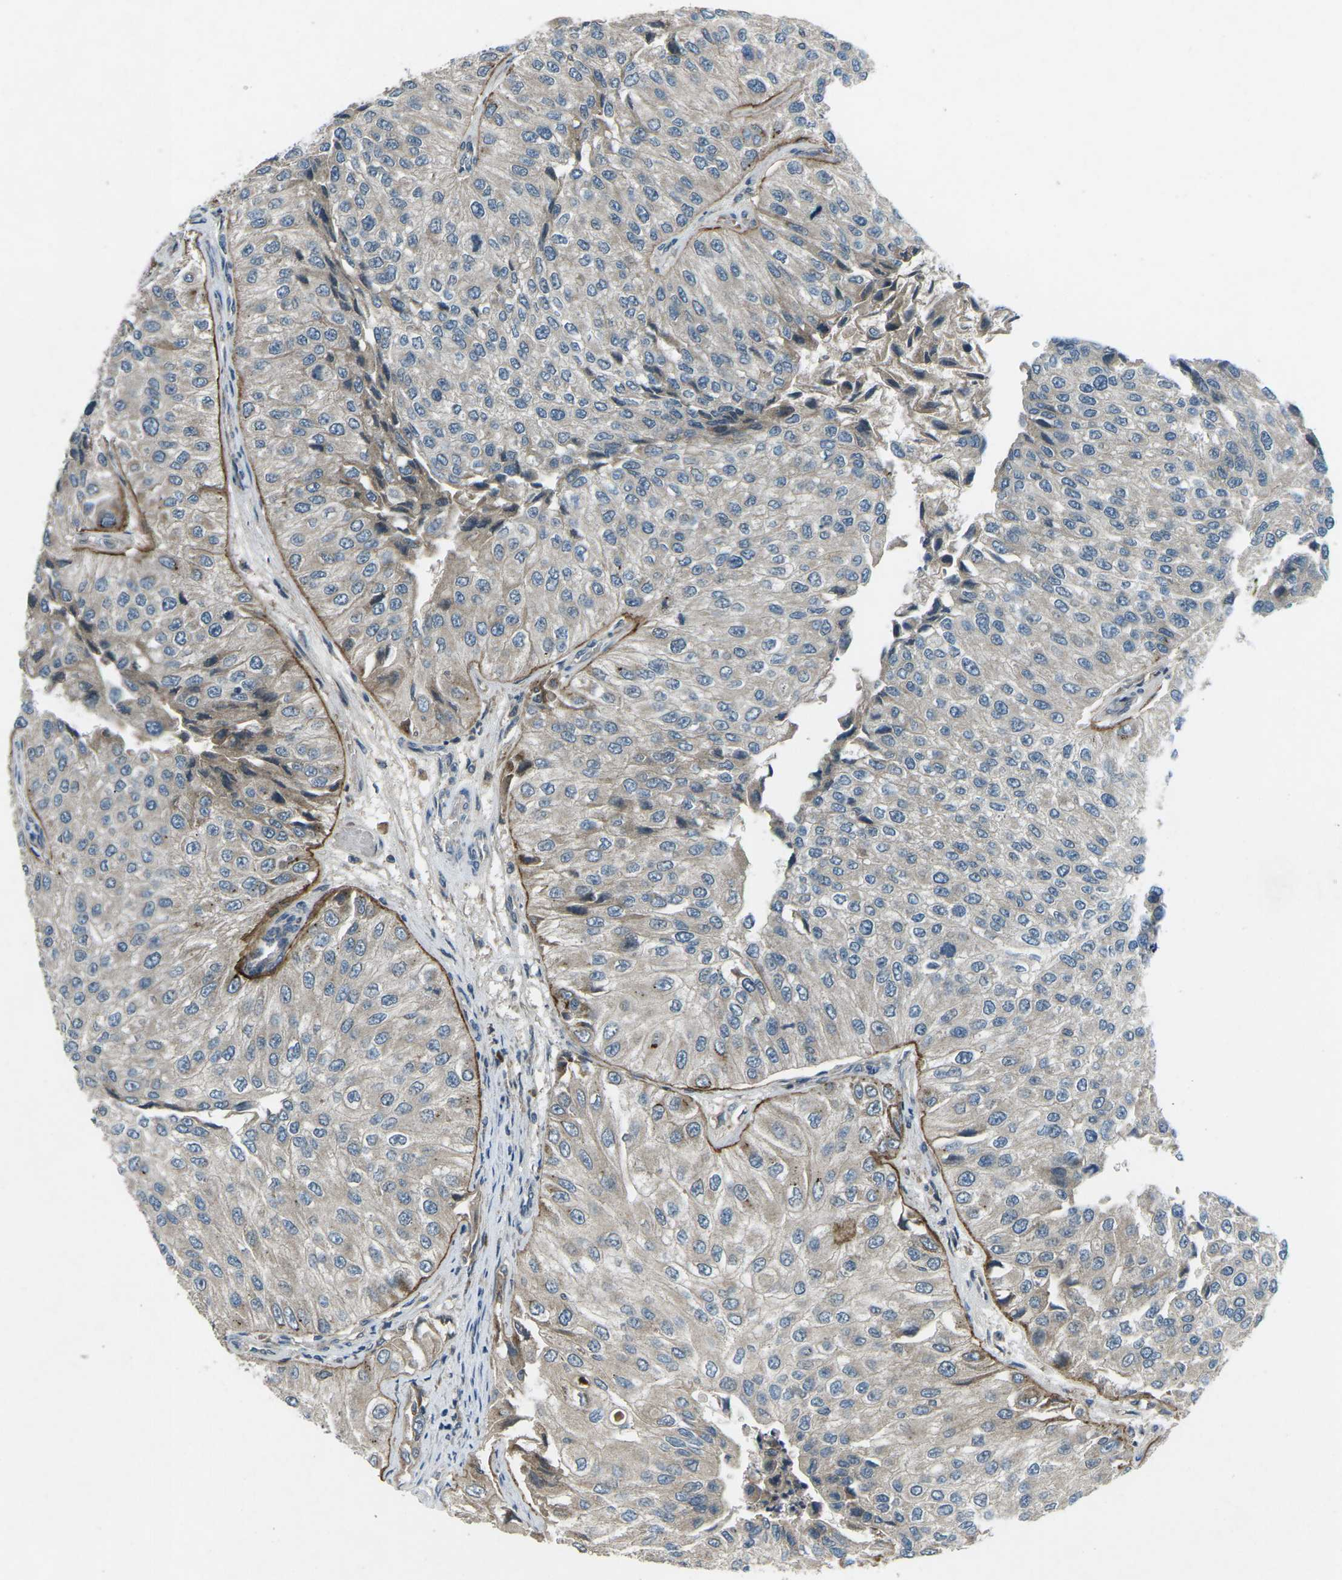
{"staining": {"intensity": "weak", "quantity": "25%-75%", "location": "cytoplasmic/membranous"}, "tissue": "urothelial cancer", "cell_type": "Tumor cells", "image_type": "cancer", "snomed": [{"axis": "morphology", "description": "Urothelial carcinoma, High grade"}, {"axis": "topography", "description": "Kidney"}, {"axis": "topography", "description": "Urinary bladder"}], "caption": "High-grade urothelial carcinoma stained with IHC demonstrates weak cytoplasmic/membranous expression in about 25%-75% of tumor cells. The protein of interest is shown in brown color, while the nuclei are stained blue.", "gene": "CDK16", "patient": {"sex": "male", "age": 77}}